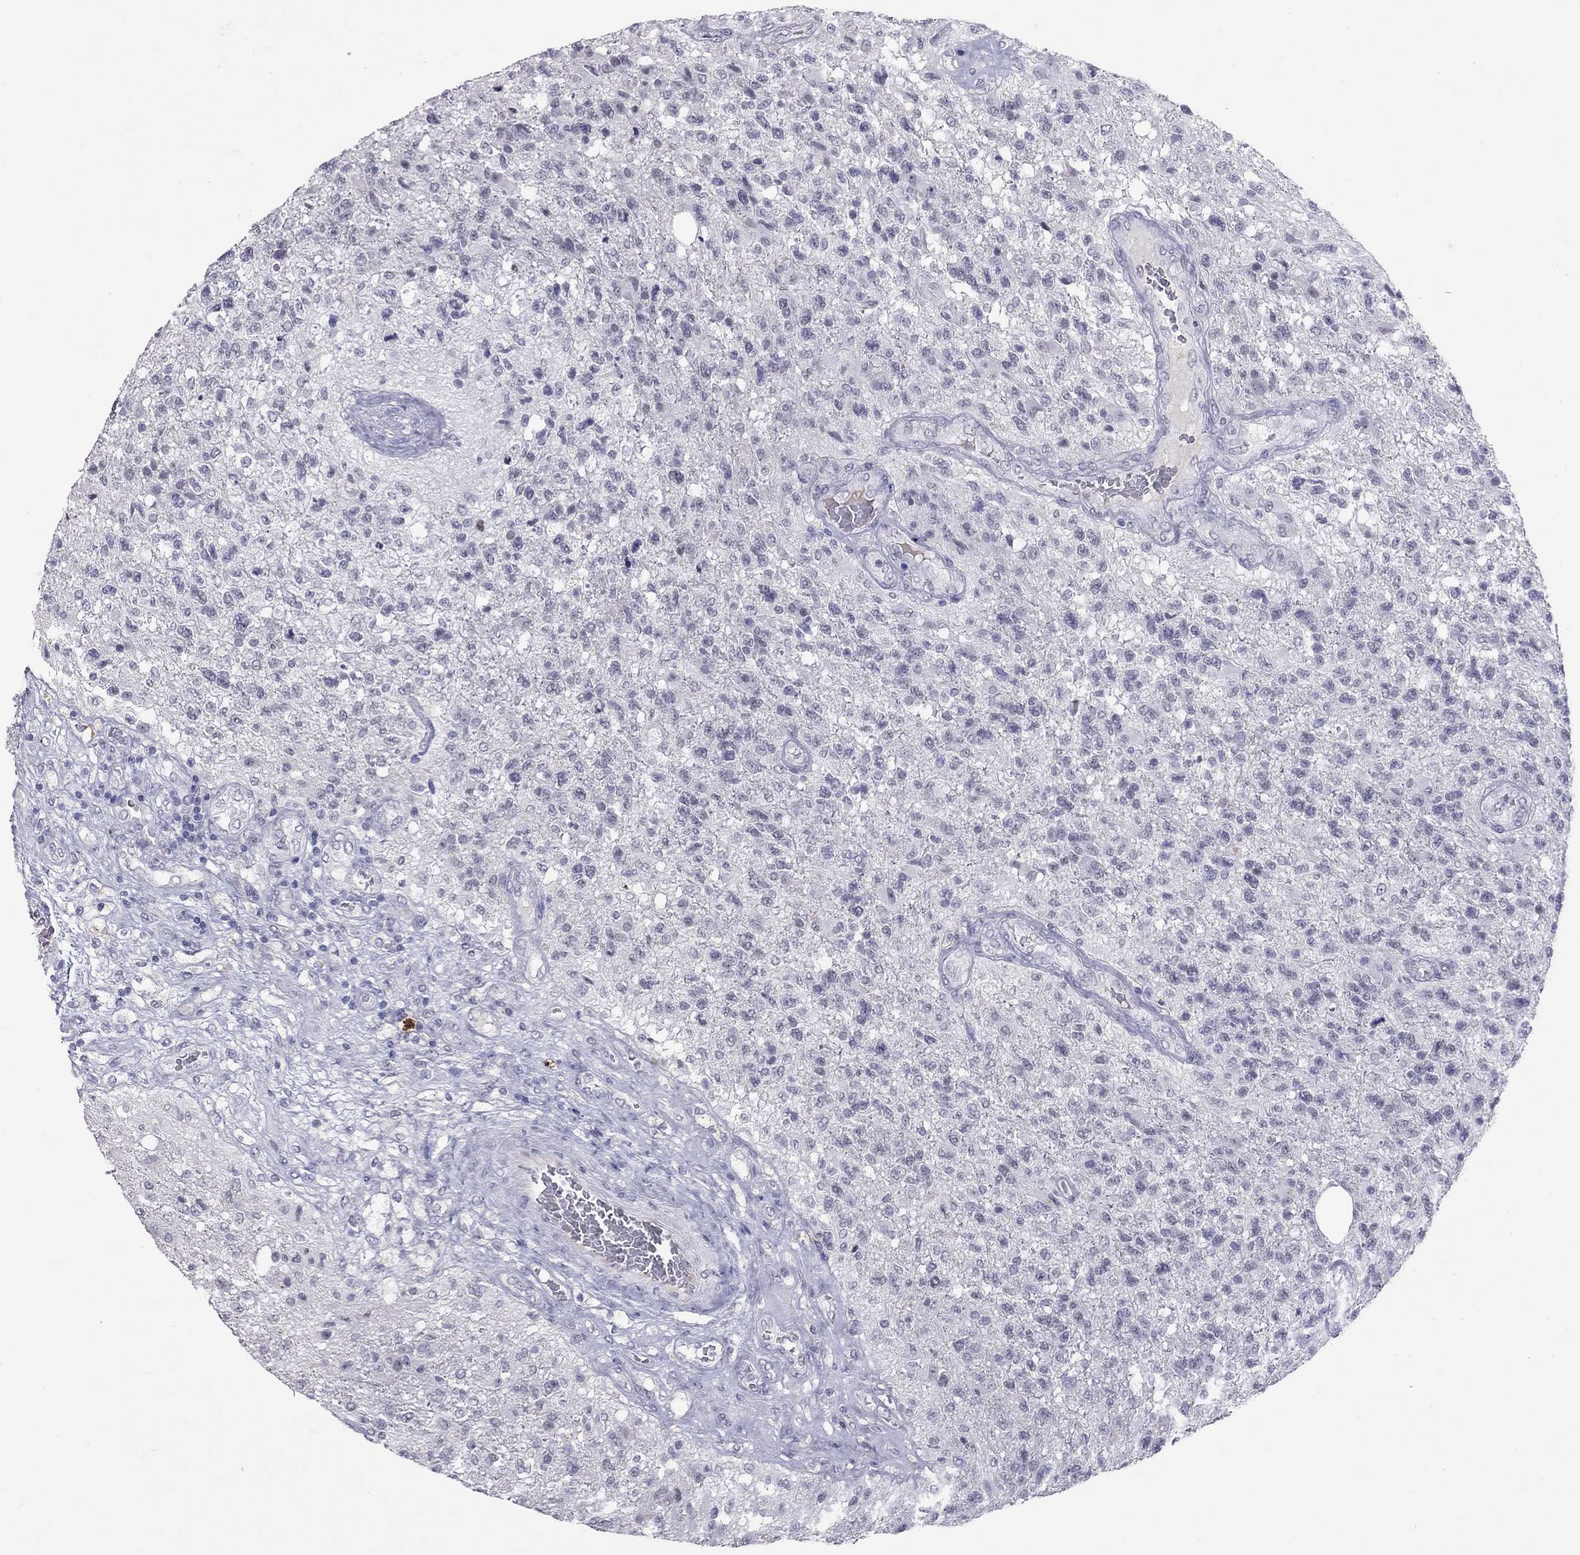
{"staining": {"intensity": "negative", "quantity": "none", "location": "none"}, "tissue": "glioma", "cell_type": "Tumor cells", "image_type": "cancer", "snomed": [{"axis": "morphology", "description": "Glioma, malignant, High grade"}, {"axis": "topography", "description": "Brain"}], "caption": "High magnification brightfield microscopy of high-grade glioma (malignant) stained with DAB (3,3'-diaminobenzidine) (brown) and counterstained with hematoxylin (blue): tumor cells show no significant positivity.", "gene": "JHY", "patient": {"sex": "male", "age": 56}}